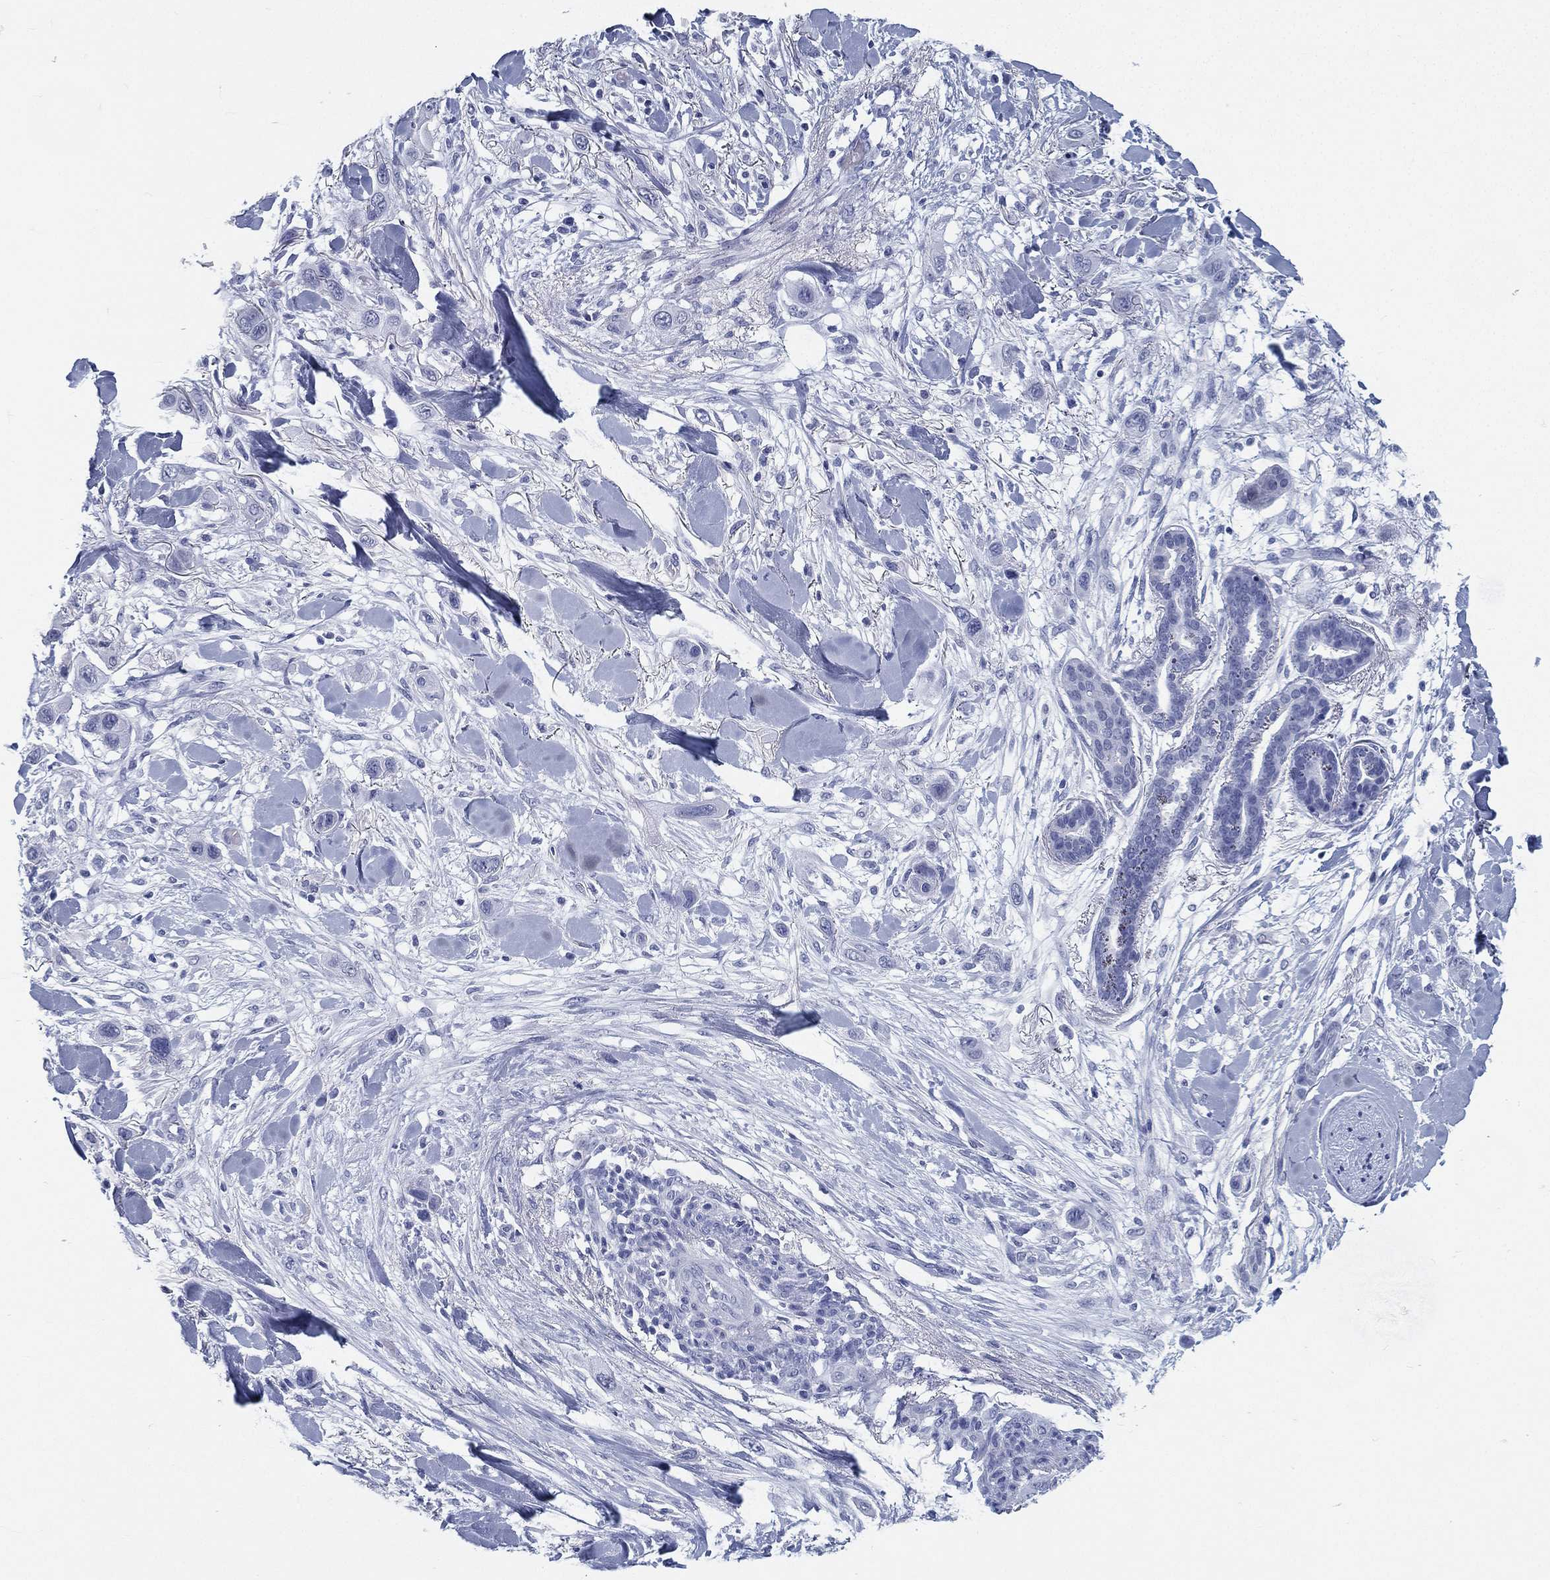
{"staining": {"intensity": "negative", "quantity": "none", "location": "none"}, "tissue": "skin cancer", "cell_type": "Tumor cells", "image_type": "cancer", "snomed": [{"axis": "morphology", "description": "Squamous cell carcinoma, NOS"}, {"axis": "topography", "description": "Skin"}], "caption": "The immunohistochemistry micrograph has no significant staining in tumor cells of skin cancer tissue.", "gene": "ATP1B2", "patient": {"sex": "male", "age": 79}}